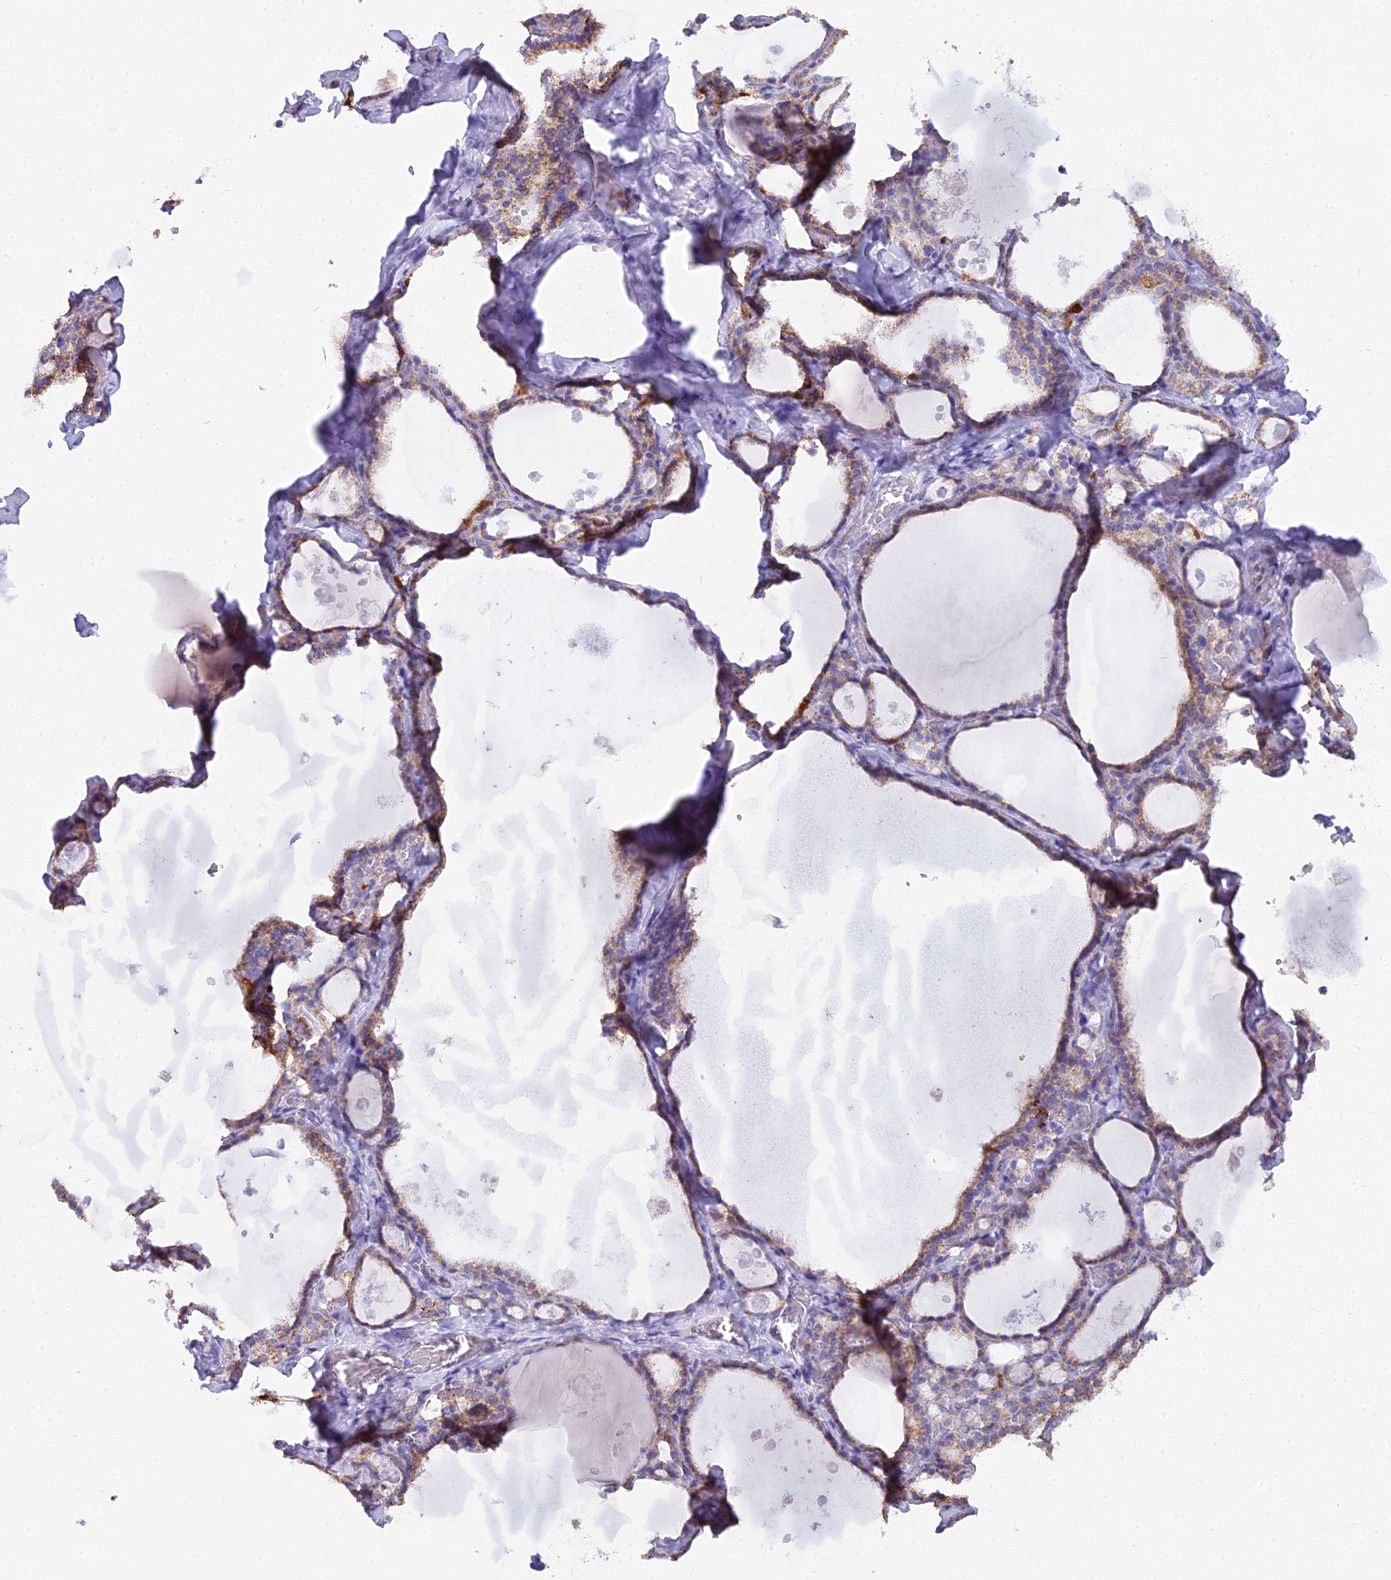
{"staining": {"intensity": "moderate", "quantity": "25%-75%", "location": "cytoplasmic/membranous"}, "tissue": "thyroid gland", "cell_type": "Glandular cells", "image_type": "normal", "snomed": [{"axis": "morphology", "description": "Normal tissue, NOS"}, {"axis": "topography", "description": "Thyroid gland"}], "caption": "A histopathology image of human thyroid gland stained for a protein demonstrates moderate cytoplasmic/membranous brown staining in glandular cells. (DAB (3,3'-diaminobenzidine) IHC, brown staining for protein, blue staining for nuclei).", "gene": "CGB1", "patient": {"sex": "male", "age": 56}}